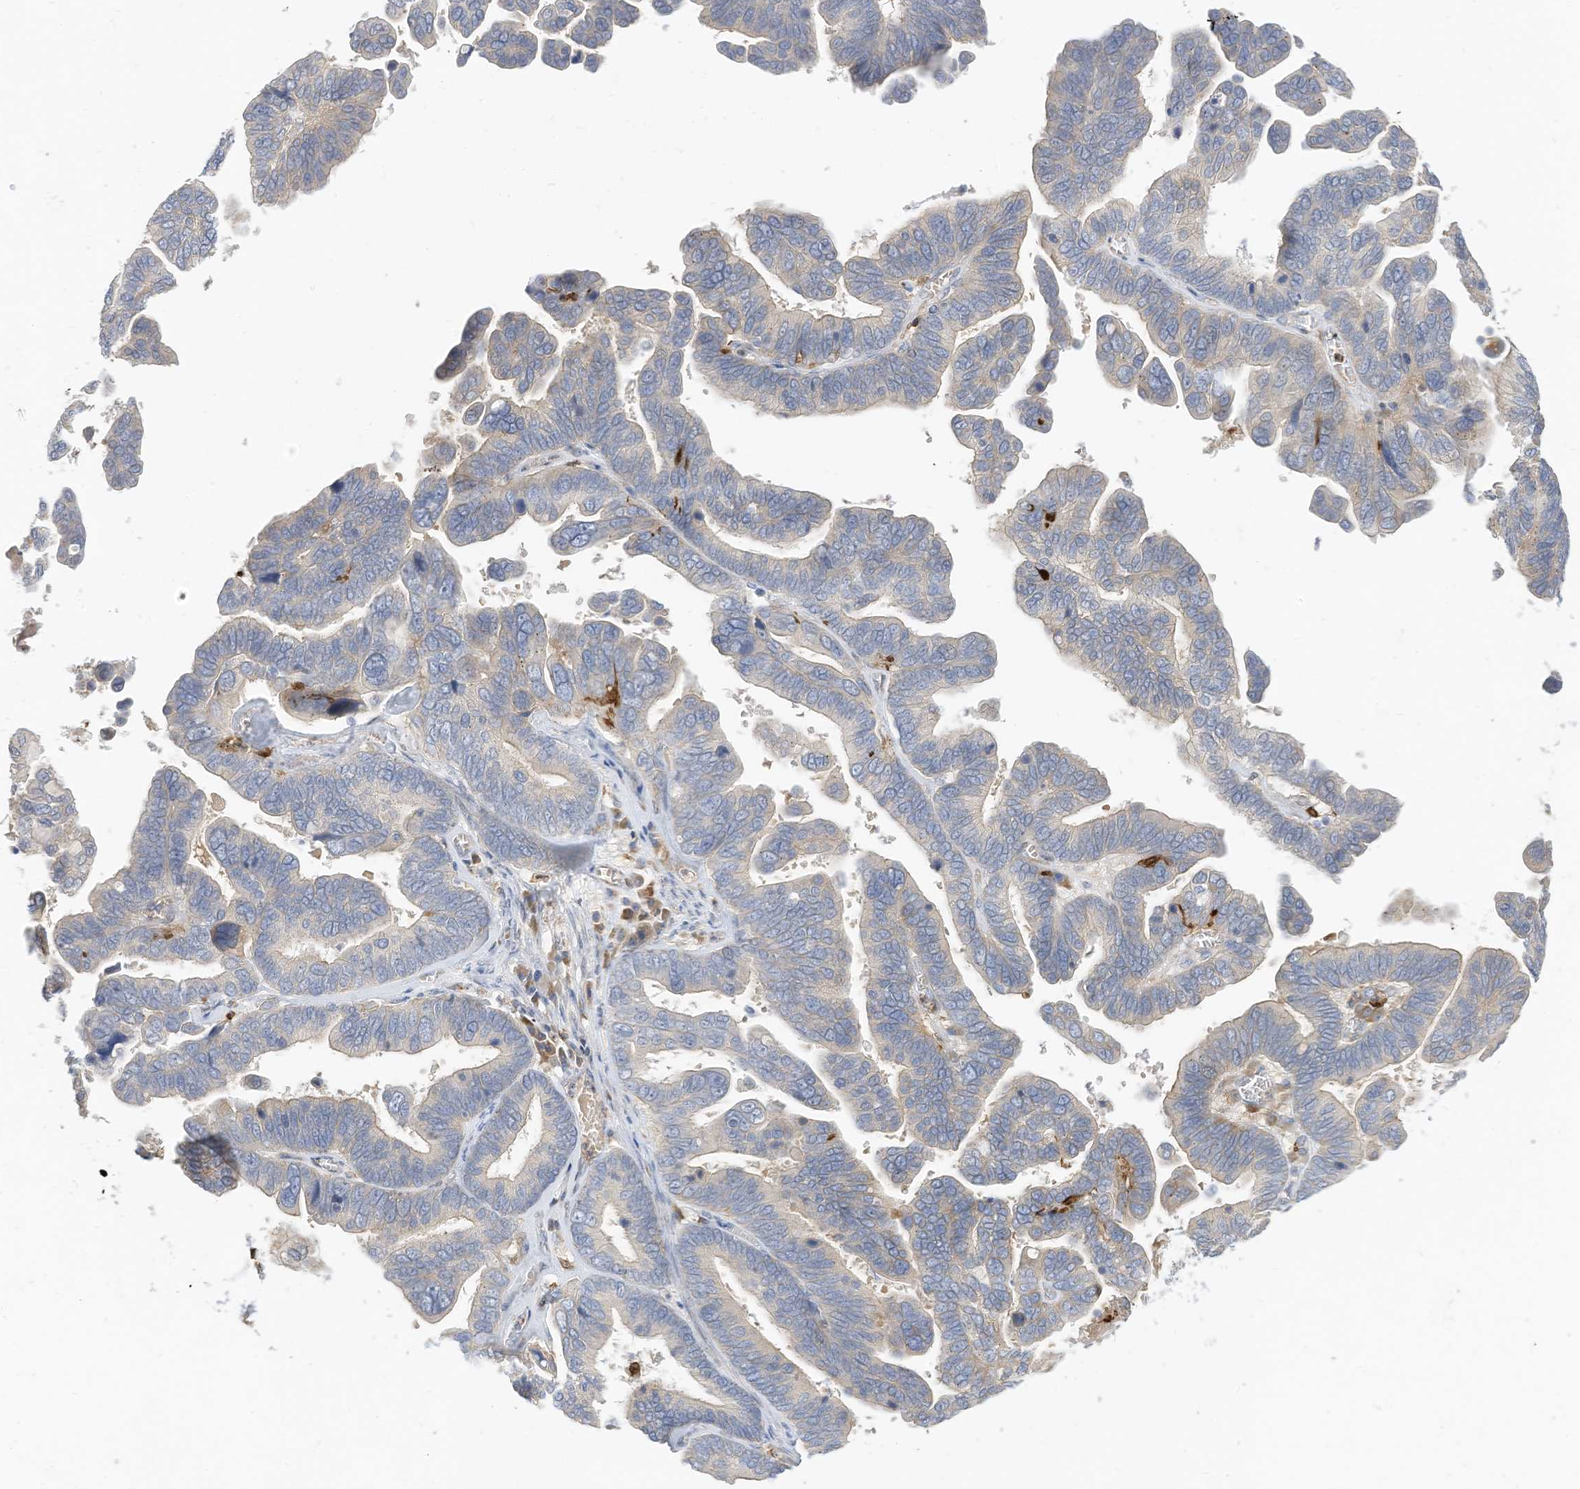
{"staining": {"intensity": "weak", "quantity": "25%-75%", "location": "cytoplasmic/membranous"}, "tissue": "ovarian cancer", "cell_type": "Tumor cells", "image_type": "cancer", "snomed": [{"axis": "morphology", "description": "Cystadenocarcinoma, serous, NOS"}, {"axis": "topography", "description": "Ovary"}], "caption": "Weak cytoplasmic/membranous protein staining is seen in about 25%-75% of tumor cells in ovarian cancer (serous cystadenocarcinoma).", "gene": "ATP13A1", "patient": {"sex": "female", "age": 56}}